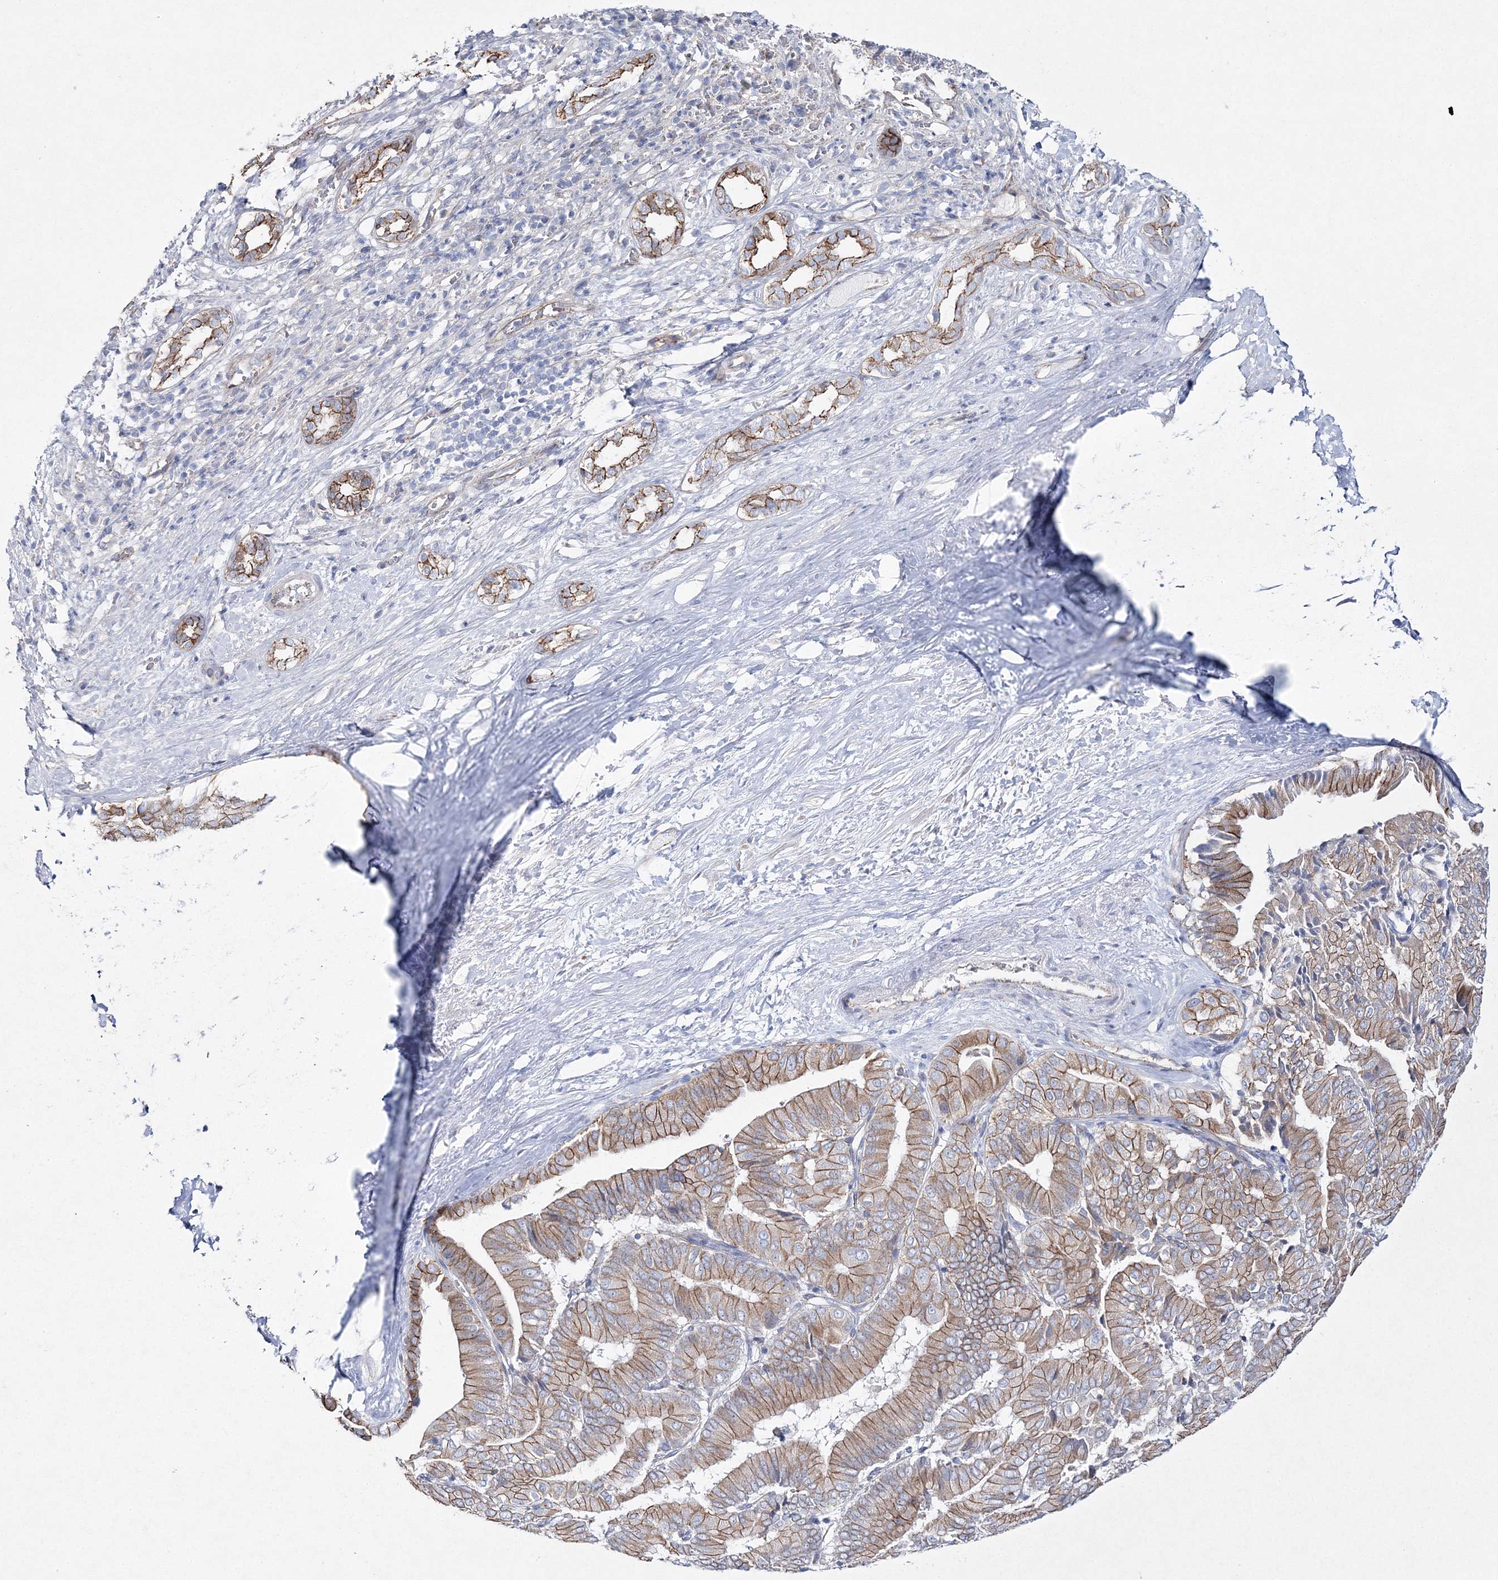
{"staining": {"intensity": "moderate", "quantity": ">75%", "location": "cytoplasmic/membranous"}, "tissue": "liver cancer", "cell_type": "Tumor cells", "image_type": "cancer", "snomed": [{"axis": "morphology", "description": "Cholangiocarcinoma"}, {"axis": "topography", "description": "Liver"}], "caption": "Tumor cells demonstrate moderate cytoplasmic/membranous expression in about >75% of cells in liver cholangiocarcinoma.", "gene": "NAA40", "patient": {"sex": "female", "age": 75}}